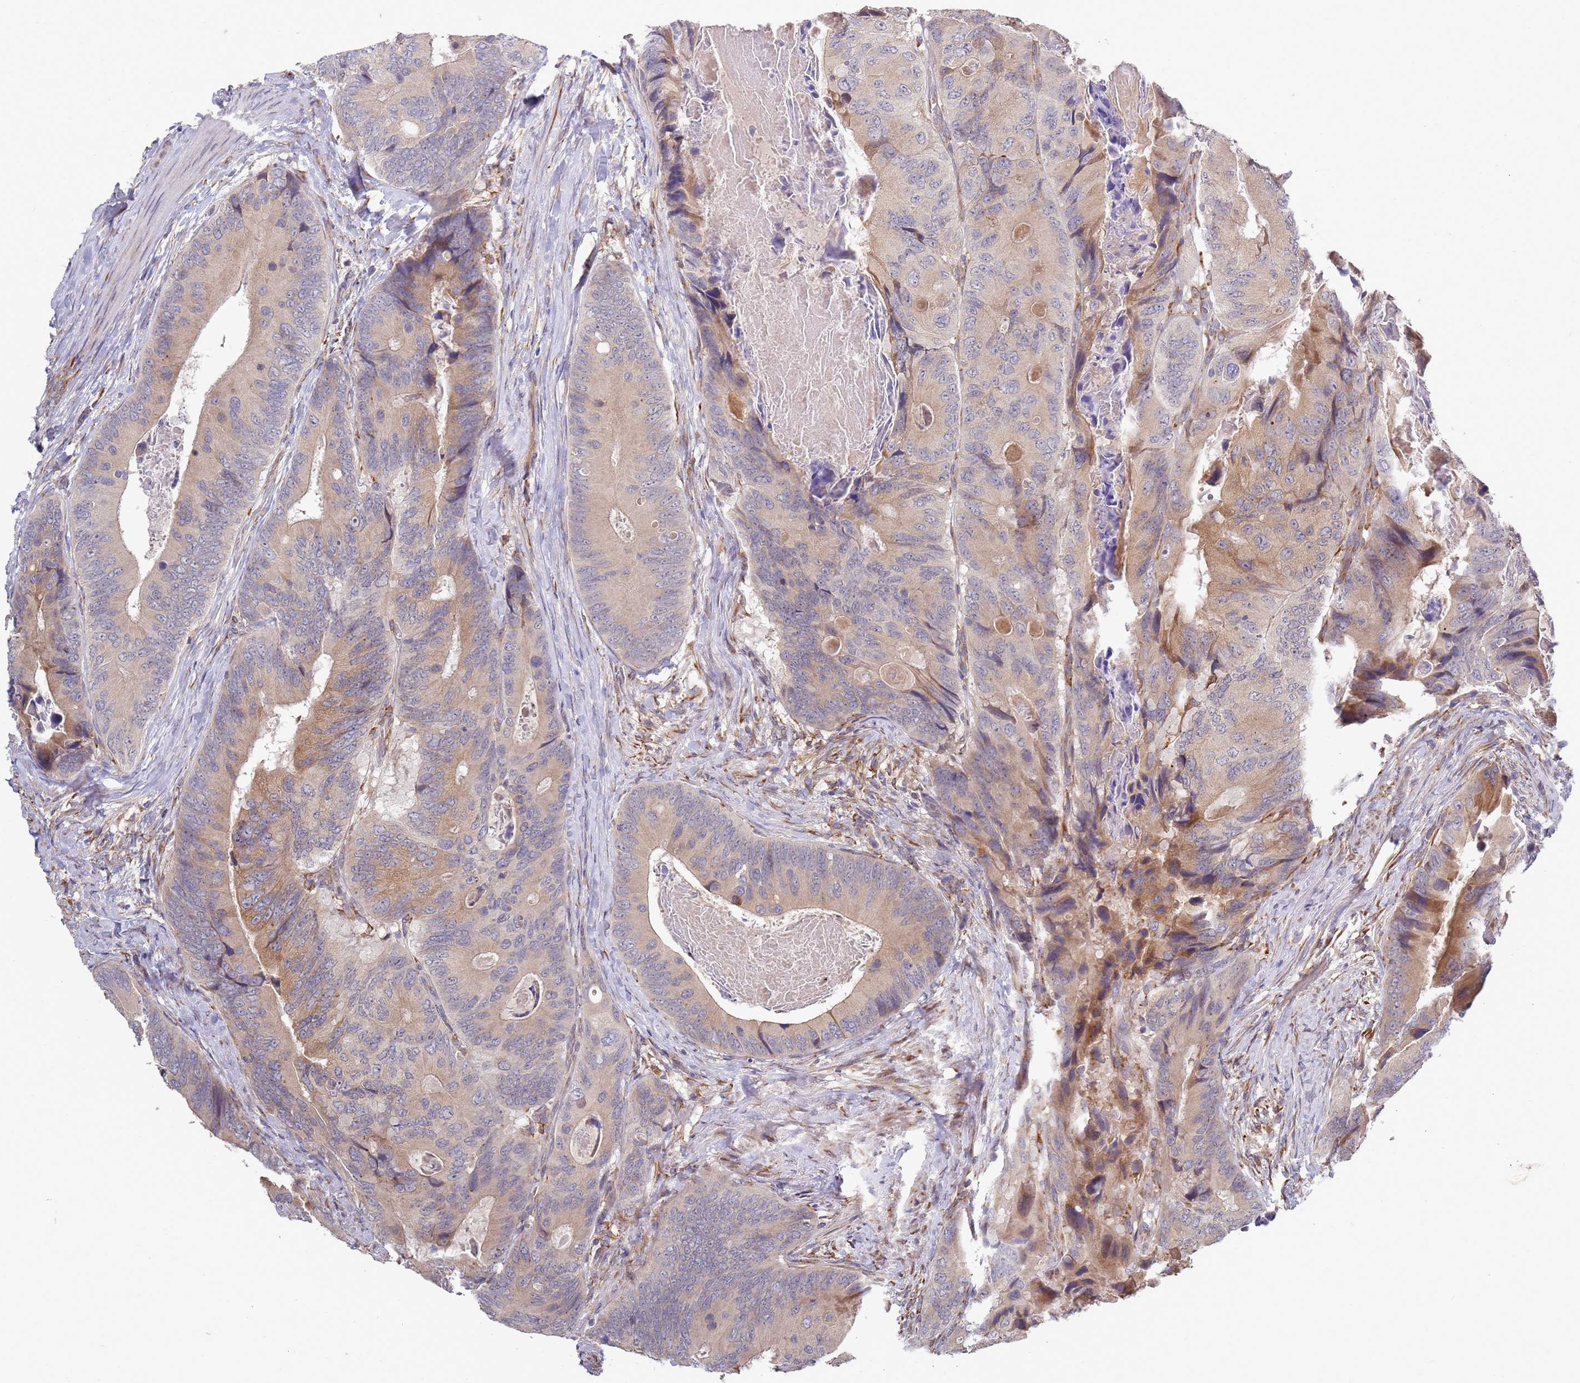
{"staining": {"intensity": "moderate", "quantity": "25%-75%", "location": "cytoplasmic/membranous"}, "tissue": "colorectal cancer", "cell_type": "Tumor cells", "image_type": "cancer", "snomed": [{"axis": "morphology", "description": "Adenocarcinoma, NOS"}, {"axis": "topography", "description": "Colon"}], "caption": "About 25%-75% of tumor cells in colorectal cancer exhibit moderate cytoplasmic/membranous protein positivity as visualized by brown immunohistochemical staining.", "gene": "VRK2", "patient": {"sex": "male", "age": 84}}